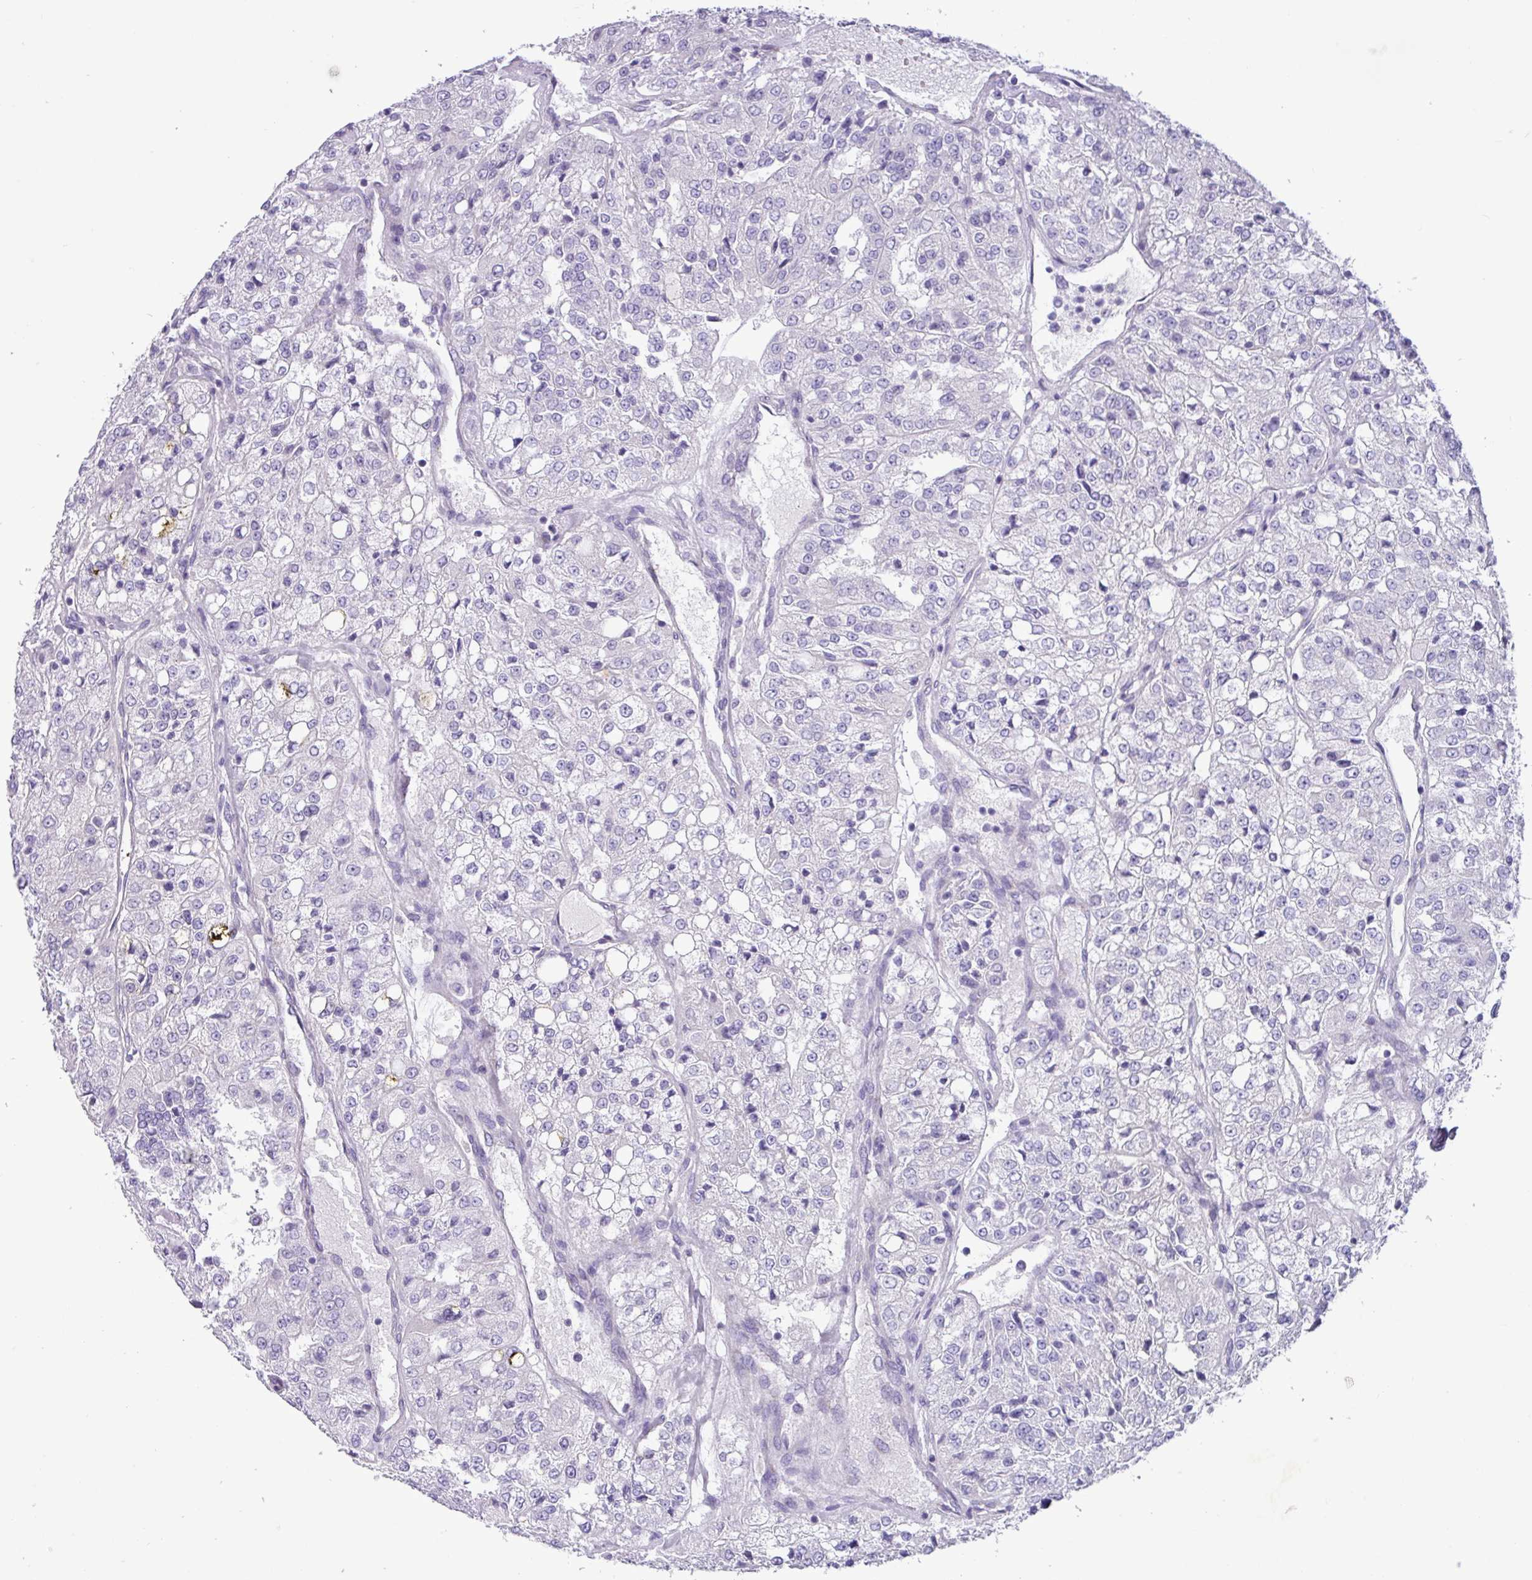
{"staining": {"intensity": "negative", "quantity": "none", "location": "none"}, "tissue": "renal cancer", "cell_type": "Tumor cells", "image_type": "cancer", "snomed": [{"axis": "morphology", "description": "Adenocarcinoma, NOS"}, {"axis": "topography", "description": "Kidney"}], "caption": "Immunohistochemistry (IHC) of human adenocarcinoma (renal) reveals no expression in tumor cells.", "gene": "STIMATE", "patient": {"sex": "female", "age": 63}}